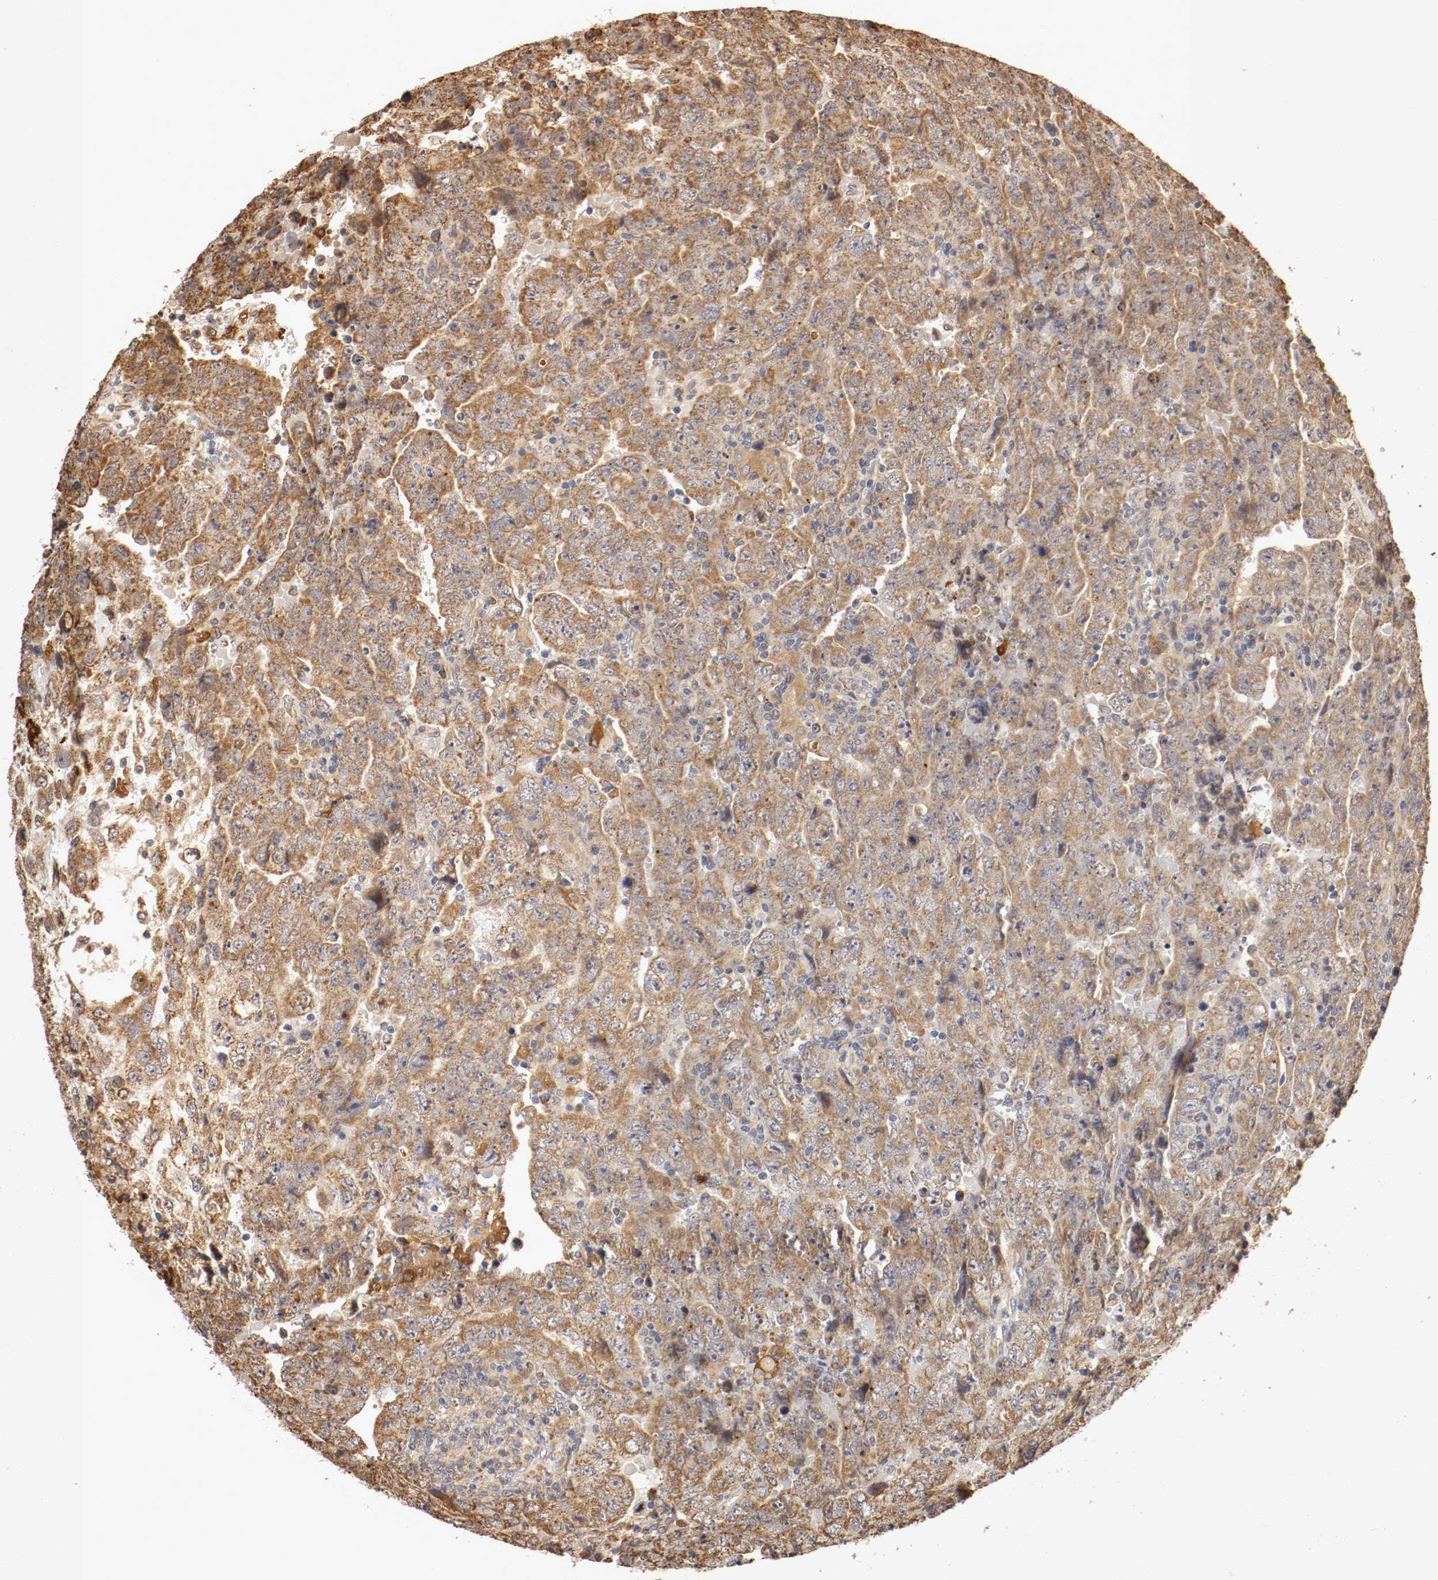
{"staining": {"intensity": "moderate", "quantity": ">75%", "location": "cytoplasmic/membranous"}, "tissue": "testis cancer", "cell_type": "Tumor cells", "image_type": "cancer", "snomed": [{"axis": "morphology", "description": "Carcinoma, Embryonal, NOS"}, {"axis": "topography", "description": "Testis"}], "caption": "Protein staining reveals moderate cytoplasmic/membranous staining in about >75% of tumor cells in embryonal carcinoma (testis).", "gene": "VEZT", "patient": {"sex": "male", "age": 28}}